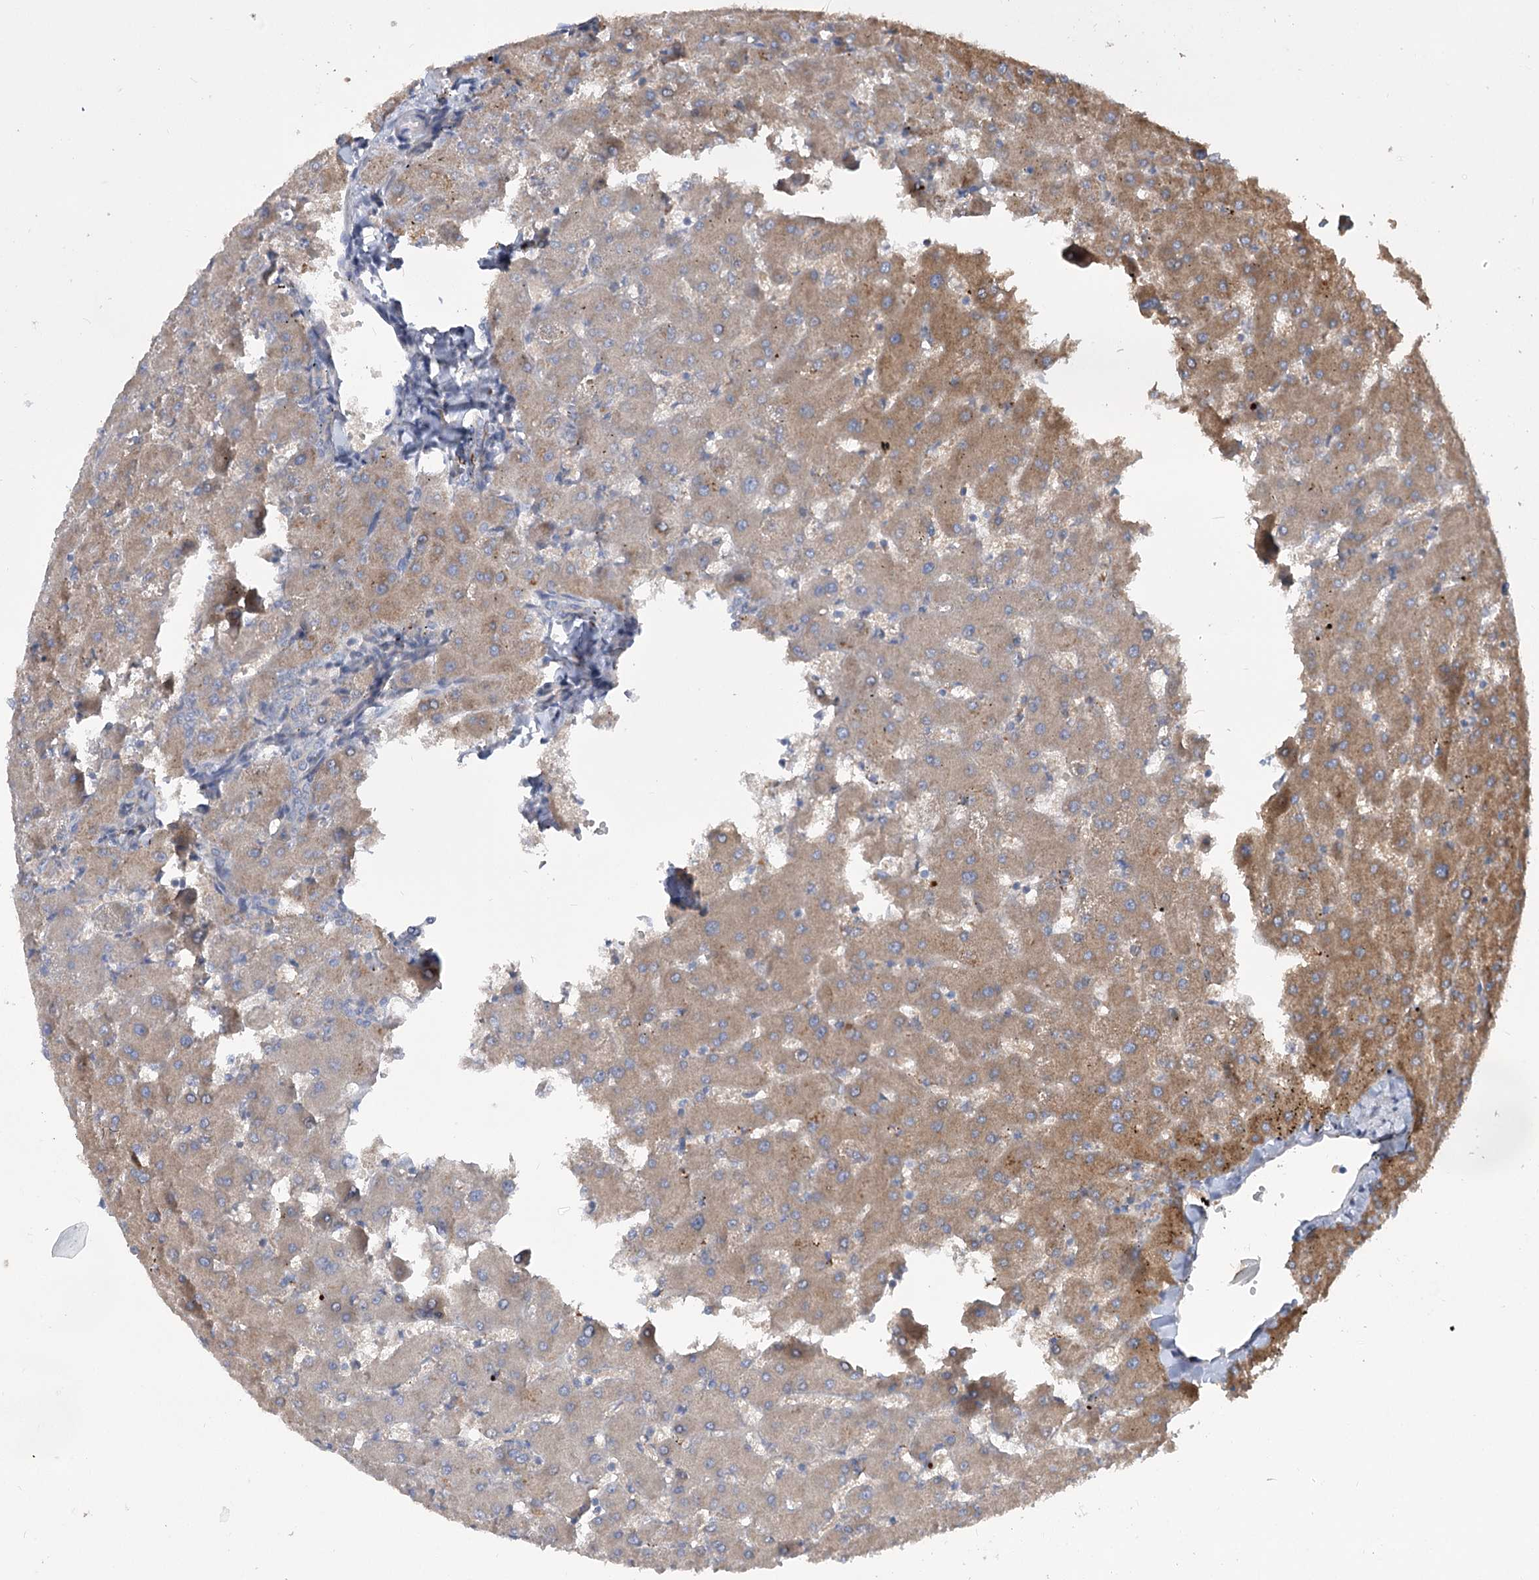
{"staining": {"intensity": "negative", "quantity": "none", "location": "none"}, "tissue": "liver", "cell_type": "Cholangiocytes", "image_type": "normal", "snomed": [{"axis": "morphology", "description": "Normal tissue, NOS"}, {"axis": "topography", "description": "Liver"}], "caption": "An immunohistochemistry (IHC) photomicrograph of unremarkable liver is shown. There is no staining in cholangiocytes of liver.", "gene": "RIN2", "patient": {"sex": "female", "age": 63}}